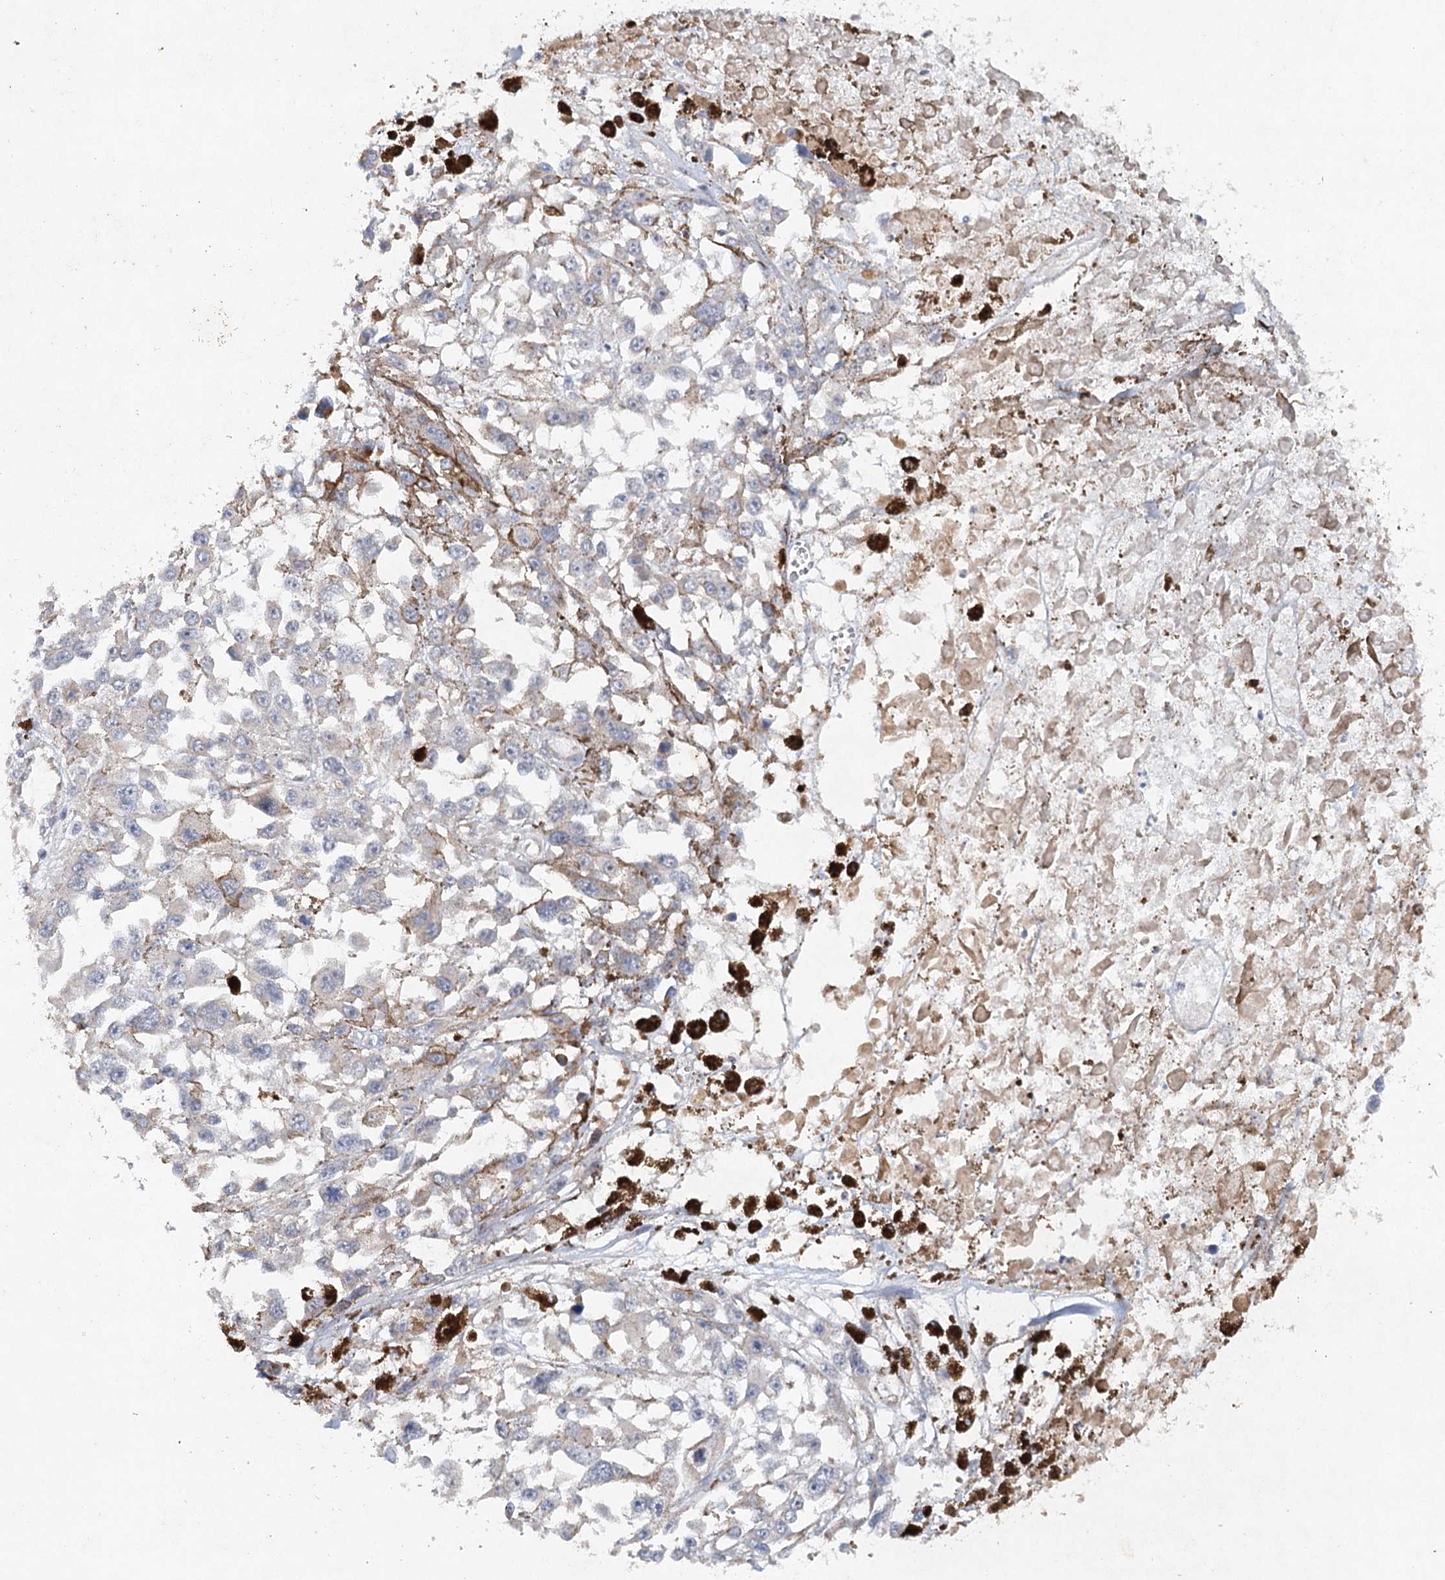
{"staining": {"intensity": "weak", "quantity": "<25%", "location": "cytoplasmic/membranous"}, "tissue": "melanoma", "cell_type": "Tumor cells", "image_type": "cancer", "snomed": [{"axis": "morphology", "description": "Malignant melanoma, Metastatic site"}, {"axis": "topography", "description": "Lymph node"}], "caption": "Protein analysis of melanoma demonstrates no significant positivity in tumor cells.", "gene": "SYNPO", "patient": {"sex": "male", "age": 59}}